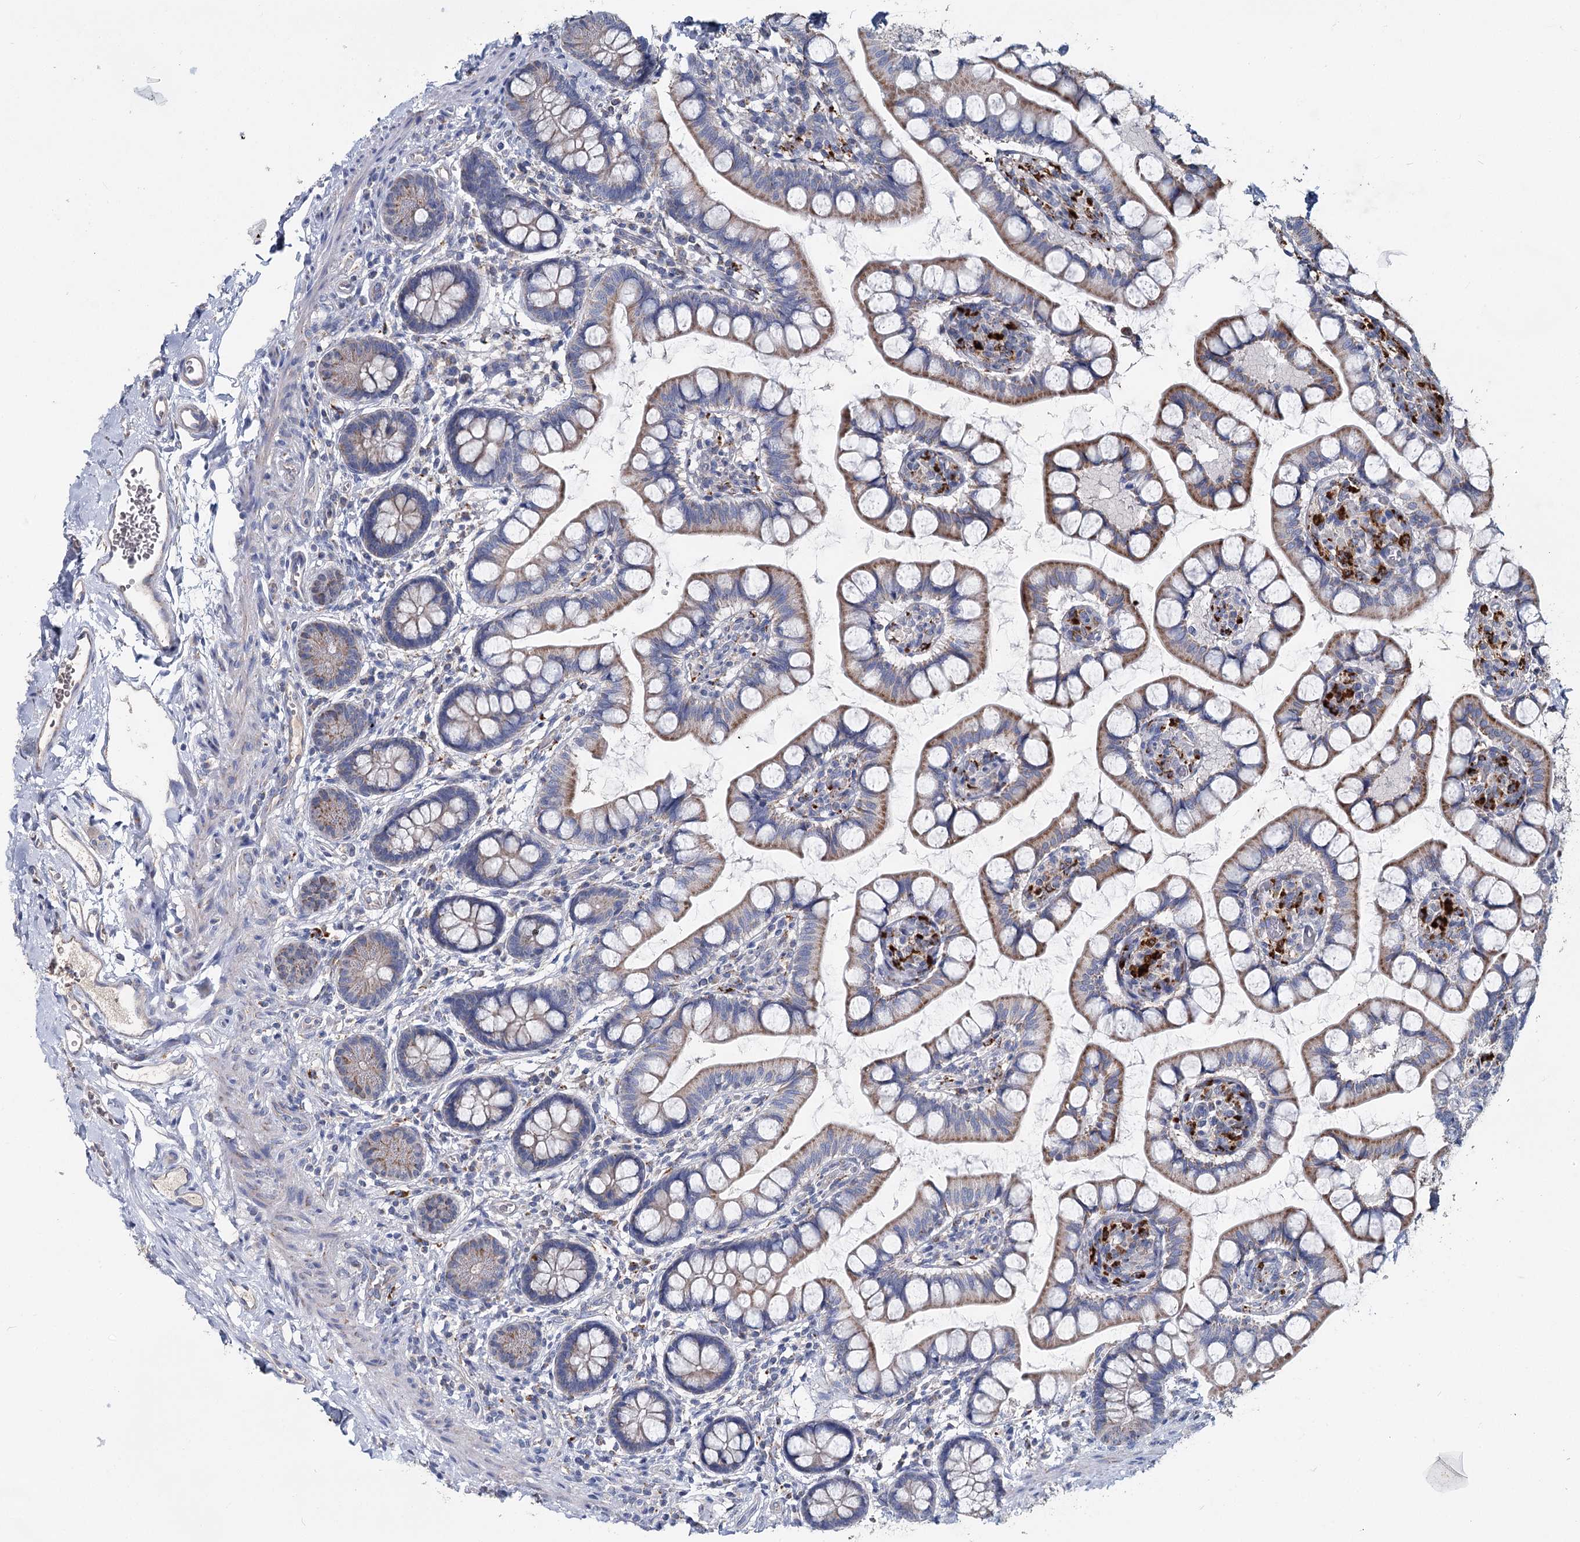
{"staining": {"intensity": "moderate", "quantity": "25%-75%", "location": "cytoplasmic/membranous"}, "tissue": "small intestine", "cell_type": "Glandular cells", "image_type": "normal", "snomed": [{"axis": "morphology", "description": "Normal tissue, NOS"}, {"axis": "topography", "description": "Small intestine"}], "caption": "IHC of unremarkable human small intestine exhibits medium levels of moderate cytoplasmic/membranous expression in approximately 25%-75% of glandular cells.", "gene": "ANKRD16", "patient": {"sex": "male", "age": 52}}